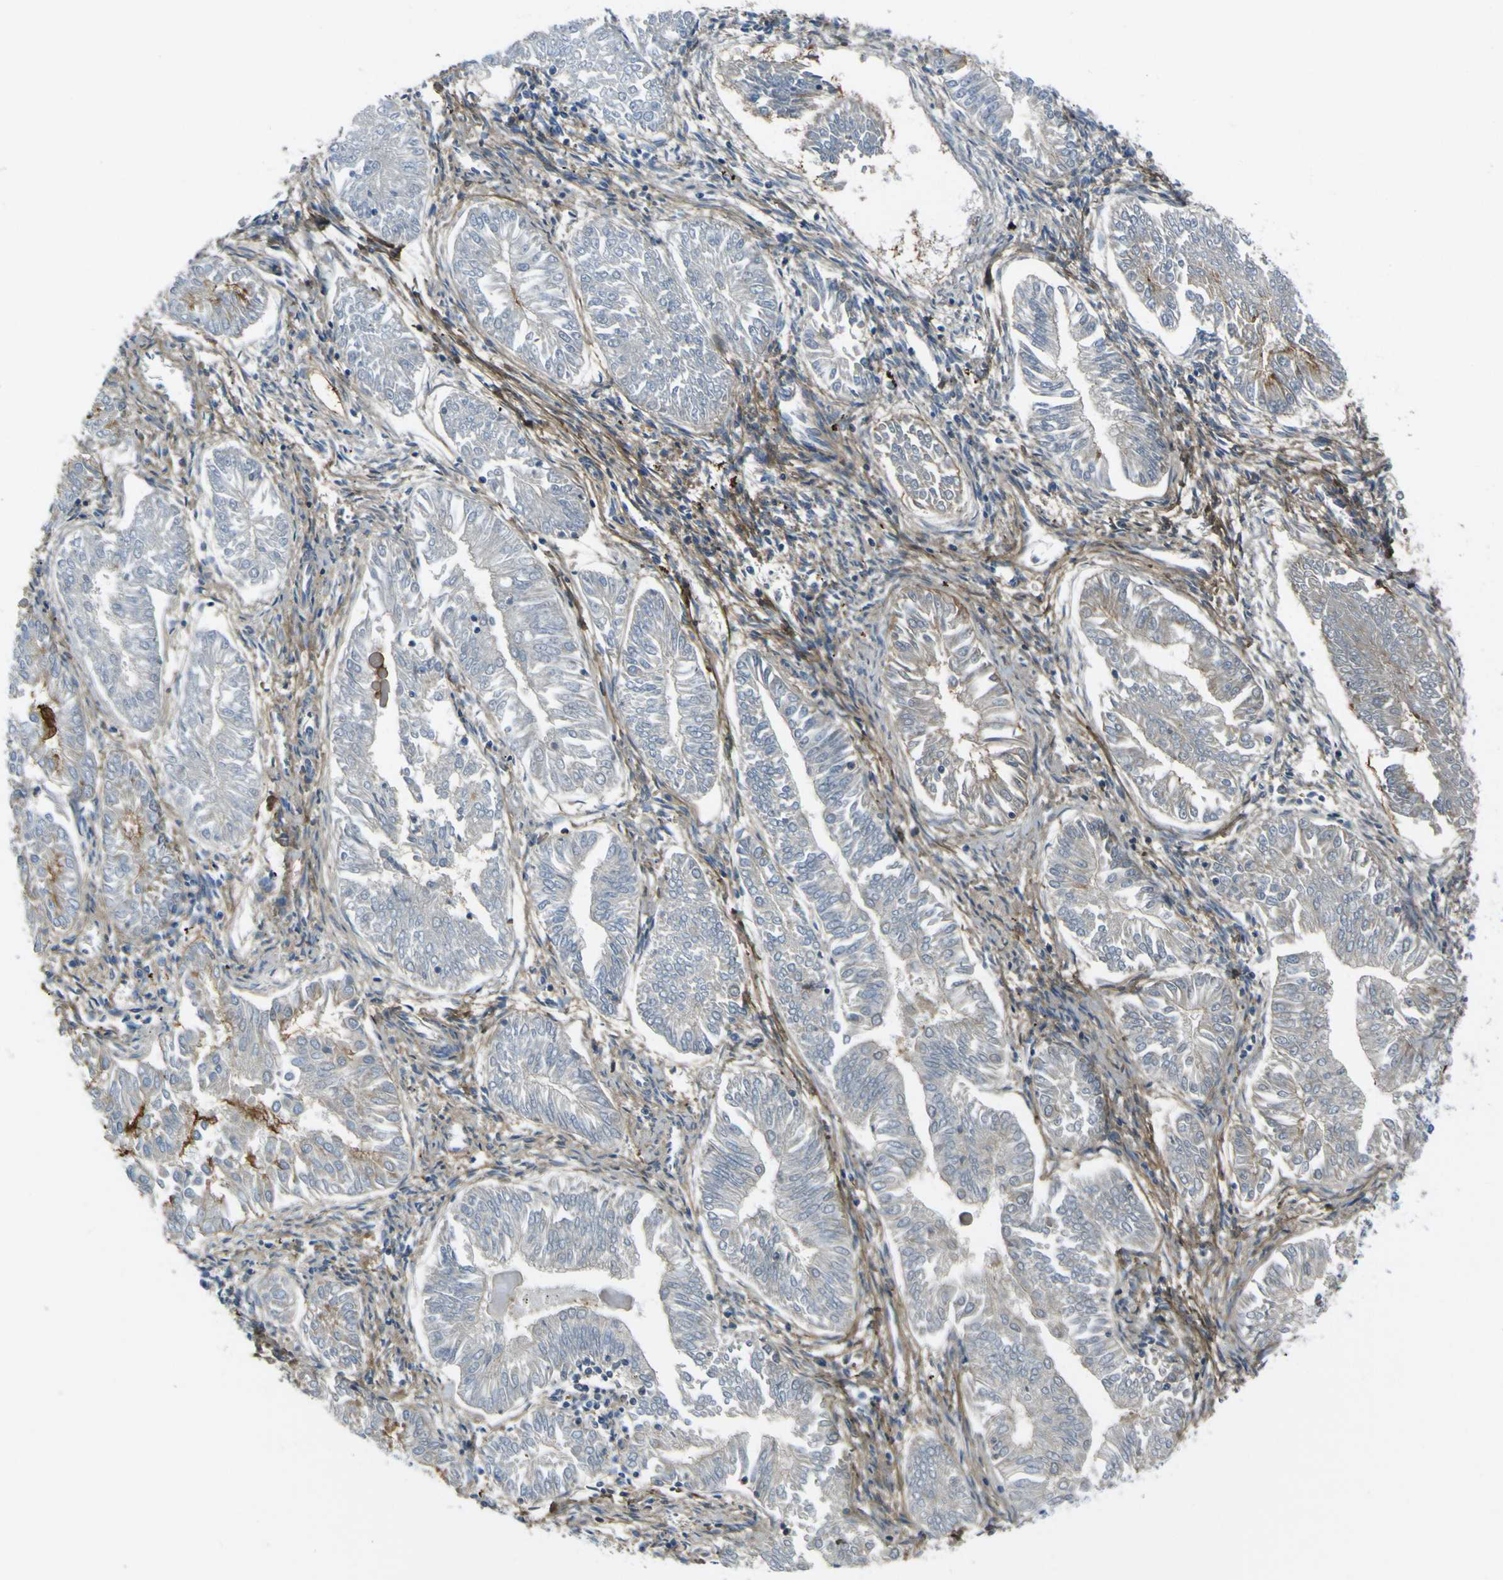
{"staining": {"intensity": "negative", "quantity": "none", "location": "none"}, "tissue": "endometrial cancer", "cell_type": "Tumor cells", "image_type": "cancer", "snomed": [{"axis": "morphology", "description": "Adenocarcinoma, NOS"}, {"axis": "topography", "description": "Endometrium"}], "caption": "Protein analysis of endometrial adenocarcinoma exhibits no significant staining in tumor cells.", "gene": "OGN", "patient": {"sex": "female", "age": 53}}